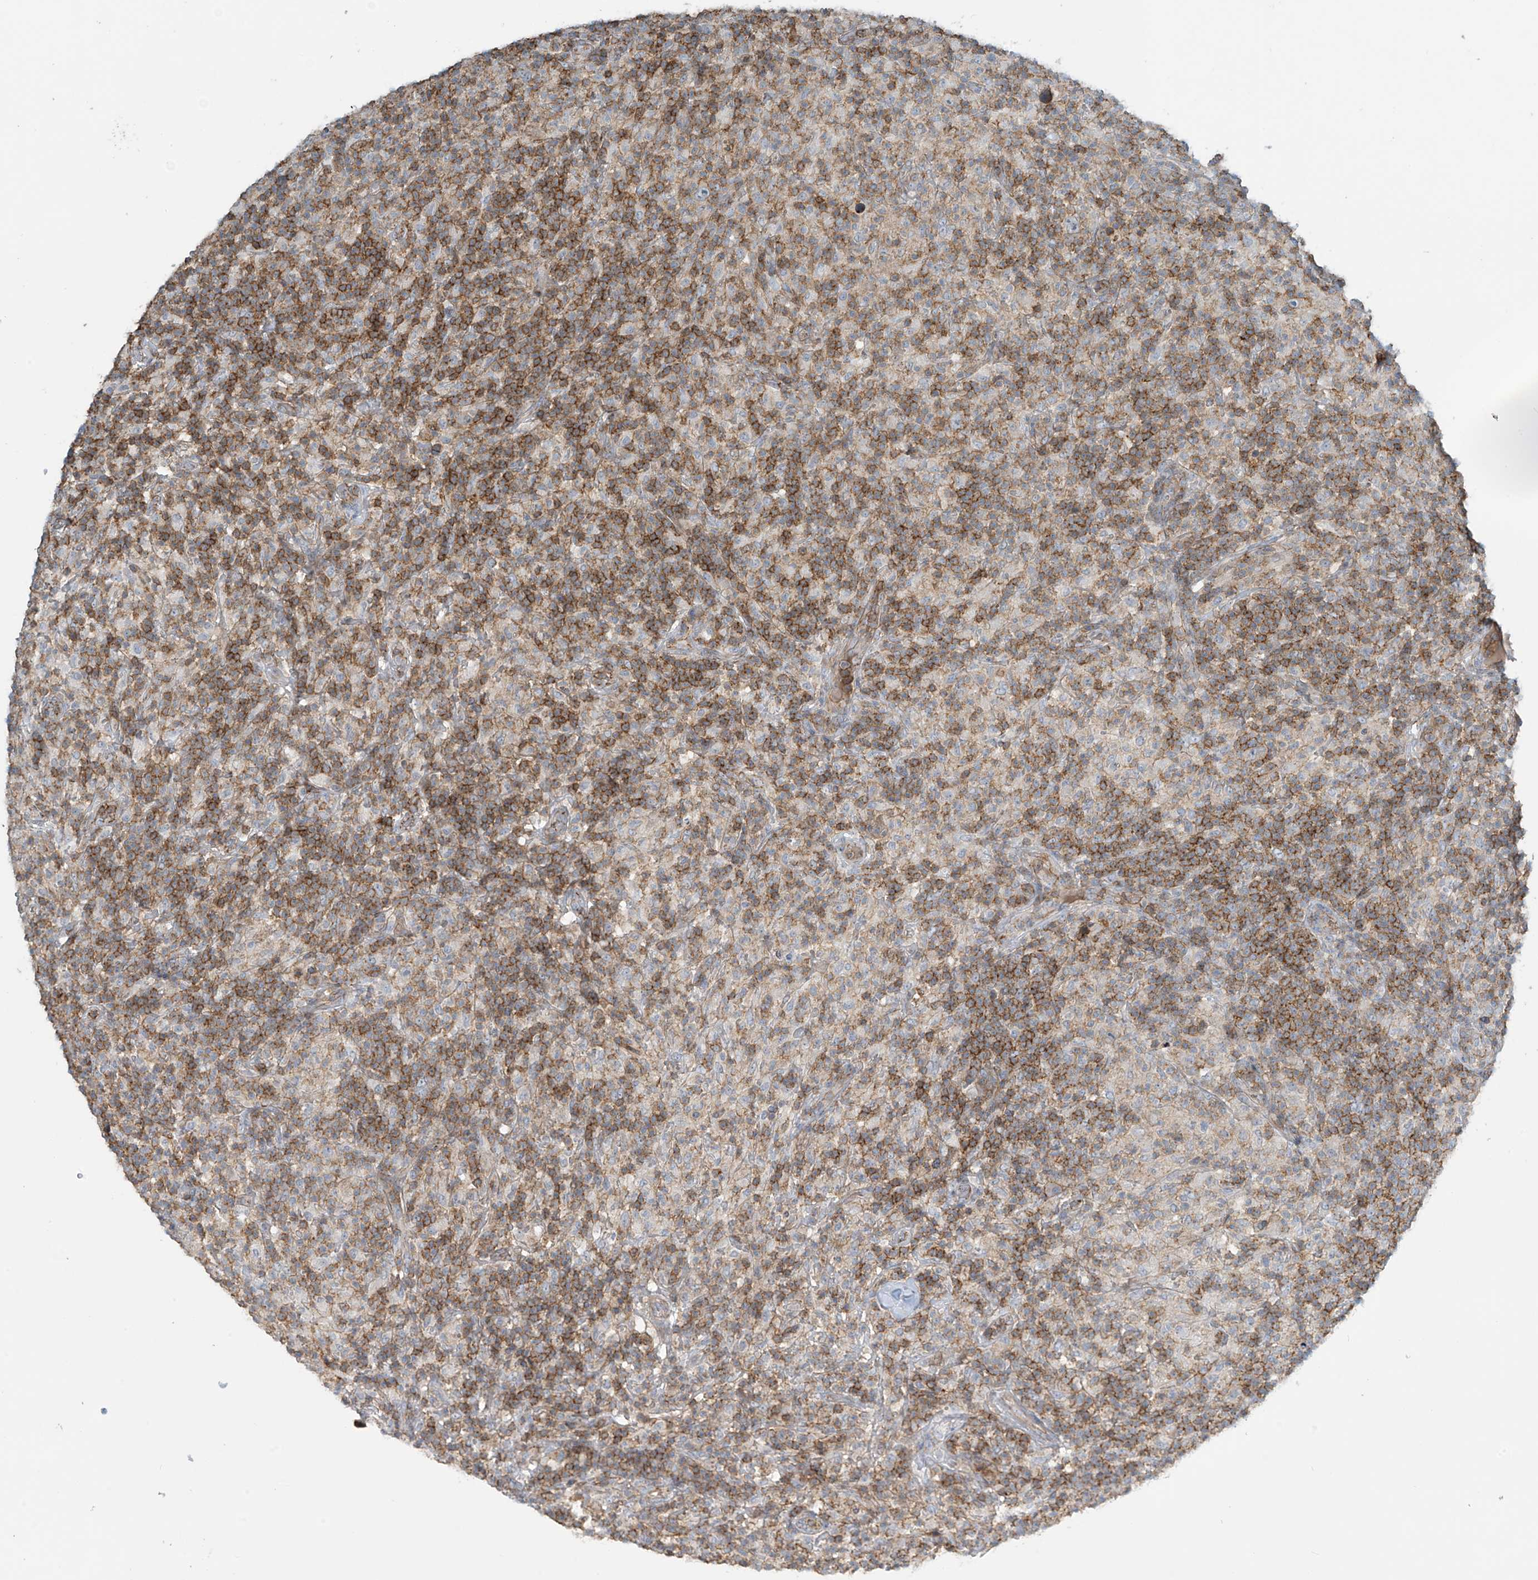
{"staining": {"intensity": "negative", "quantity": "none", "location": "none"}, "tissue": "lymphoma", "cell_type": "Tumor cells", "image_type": "cancer", "snomed": [{"axis": "morphology", "description": "Hodgkin's disease, NOS"}, {"axis": "topography", "description": "Lymph node"}], "caption": "Immunohistochemistry micrograph of human Hodgkin's disease stained for a protein (brown), which reveals no staining in tumor cells.", "gene": "SLC9A2", "patient": {"sex": "male", "age": 70}}